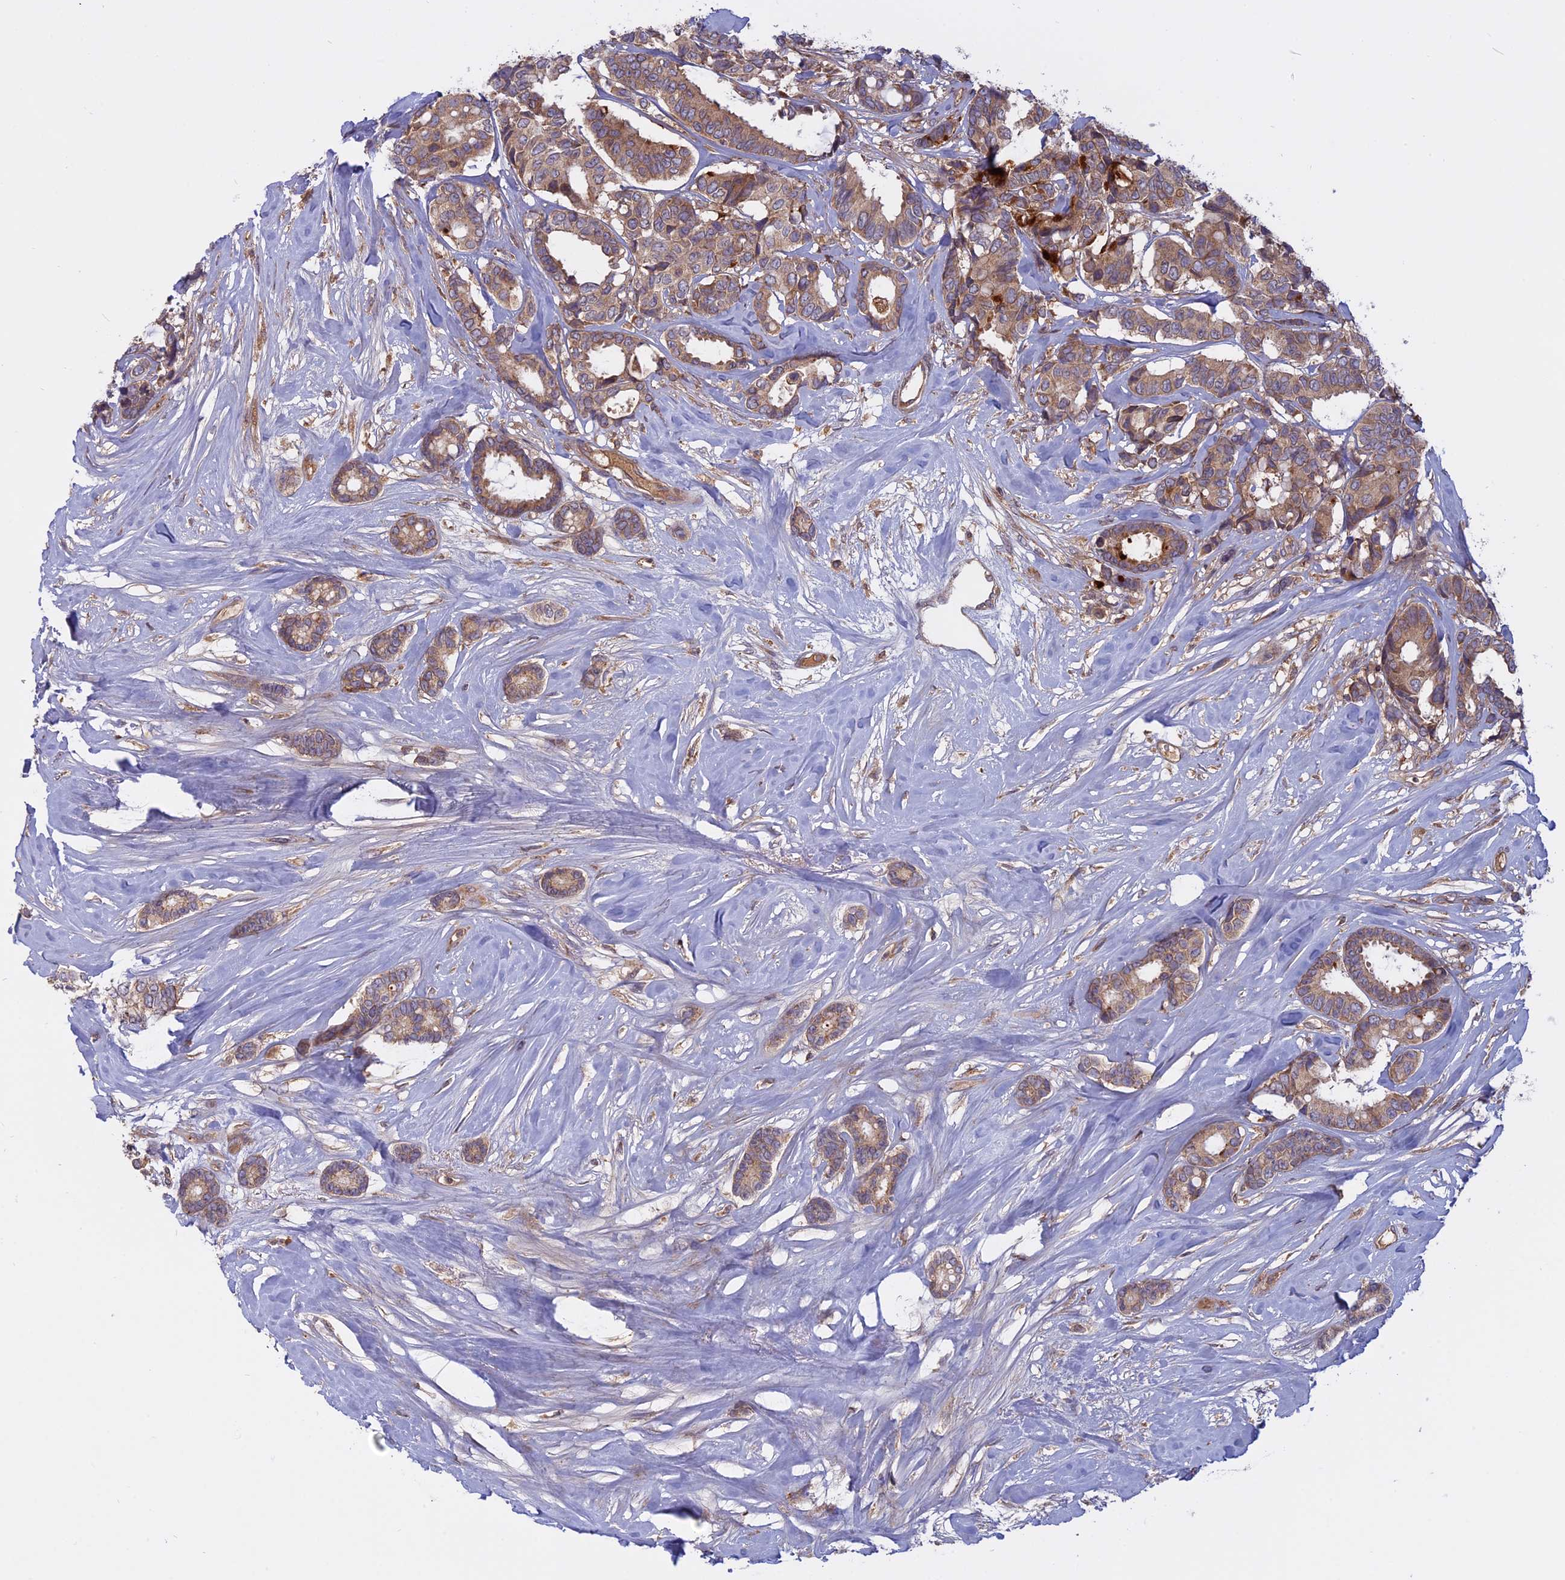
{"staining": {"intensity": "moderate", "quantity": ">75%", "location": "cytoplasmic/membranous"}, "tissue": "breast cancer", "cell_type": "Tumor cells", "image_type": "cancer", "snomed": [{"axis": "morphology", "description": "Duct carcinoma"}, {"axis": "topography", "description": "Breast"}], "caption": "The micrograph shows a brown stain indicating the presence of a protein in the cytoplasmic/membranous of tumor cells in breast cancer.", "gene": "TMEM208", "patient": {"sex": "female", "age": 87}}